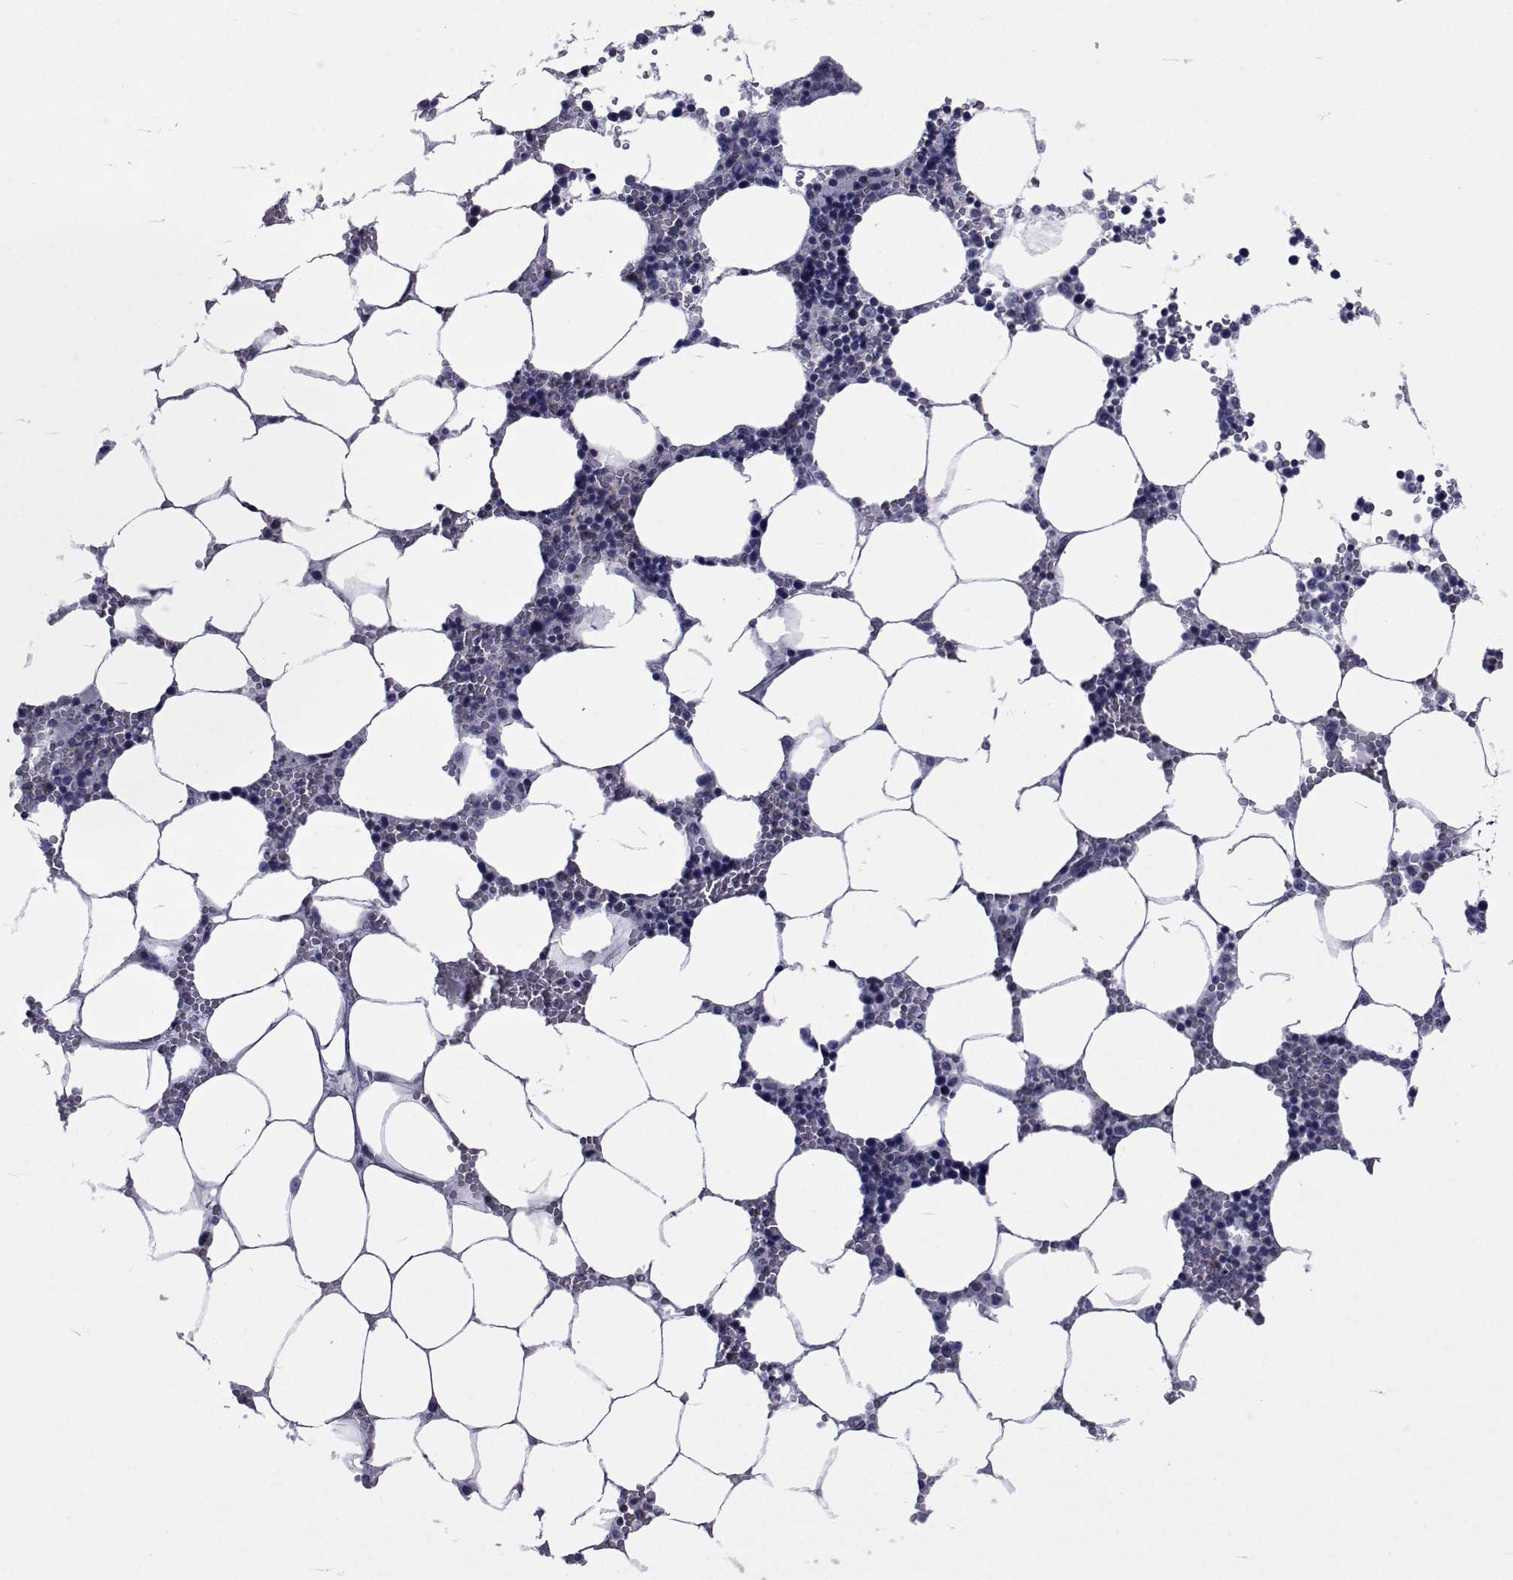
{"staining": {"intensity": "weak", "quantity": "25%-75%", "location": "cytoplasmic/membranous"}, "tissue": "bone marrow", "cell_type": "Hematopoietic cells", "image_type": "normal", "snomed": [{"axis": "morphology", "description": "Normal tissue, NOS"}, {"axis": "topography", "description": "Bone marrow"}], "caption": "Weak cytoplasmic/membranous positivity for a protein is identified in approximately 25%-75% of hematopoietic cells of benign bone marrow using immunohistochemistry.", "gene": "SLC30A10", "patient": {"sex": "female", "age": 64}}